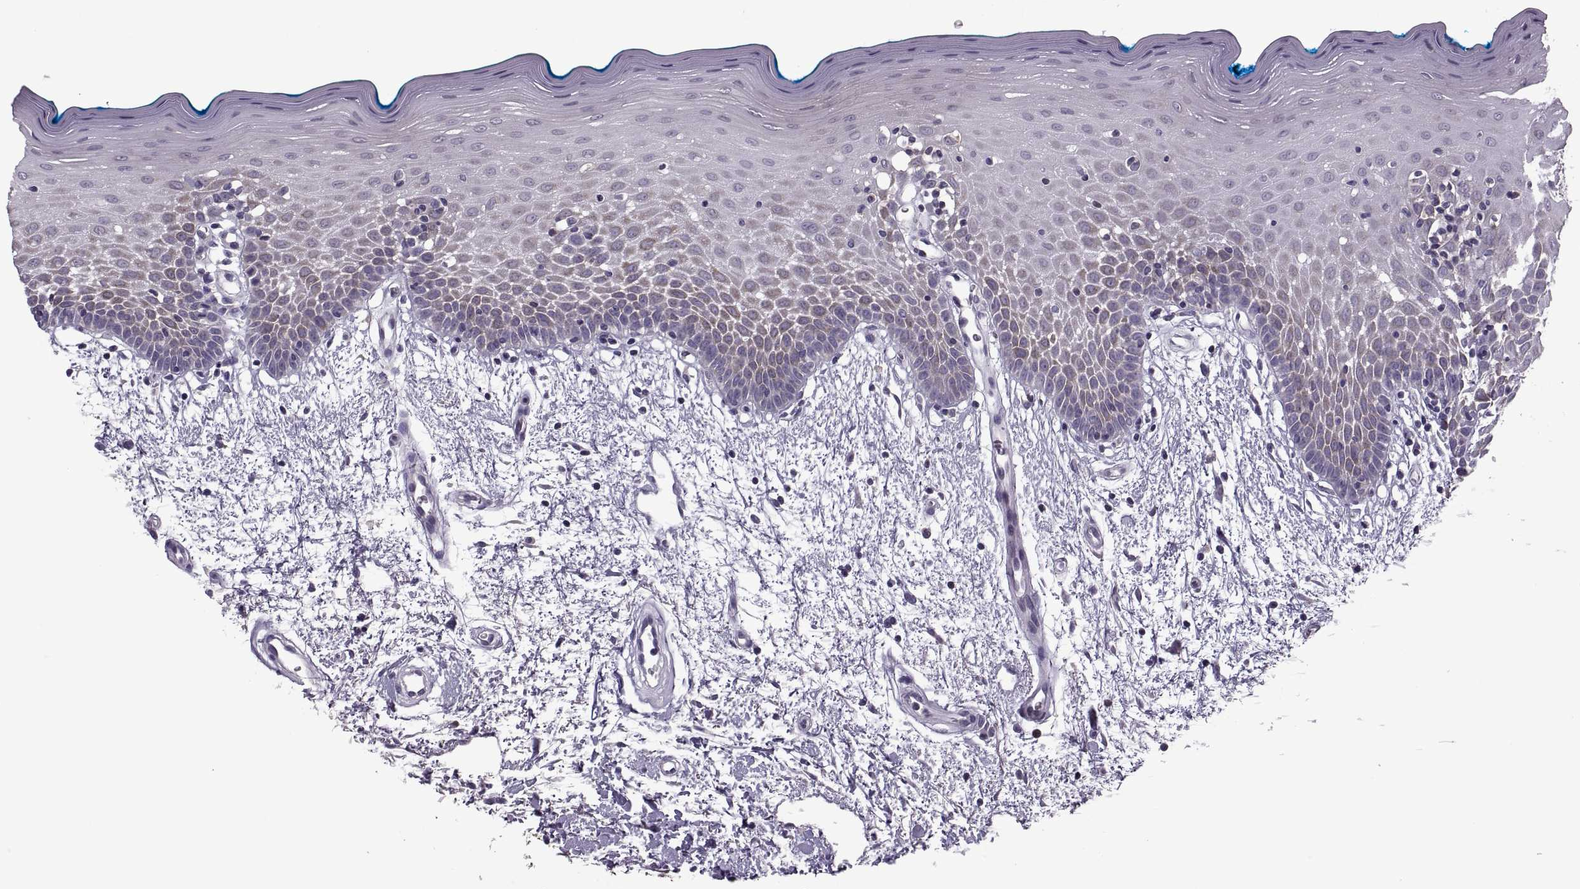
{"staining": {"intensity": "weak", "quantity": "<25%", "location": "cytoplasmic/membranous"}, "tissue": "oral mucosa", "cell_type": "Squamous epithelial cells", "image_type": "normal", "snomed": [{"axis": "morphology", "description": "Normal tissue, NOS"}, {"axis": "morphology", "description": "Squamous cell carcinoma, NOS"}, {"axis": "topography", "description": "Oral tissue"}, {"axis": "topography", "description": "Head-Neck"}], "caption": "Immunohistochemistry of unremarkable human oral mucosa shows no staining in squamous epithelial cells. (Brightfield microscopy of DAB (3,3'-diaminobenzidine) IHC at high magnification).", "gene": "PABPC1", "patient": {"sex": "female", "age": 75}}